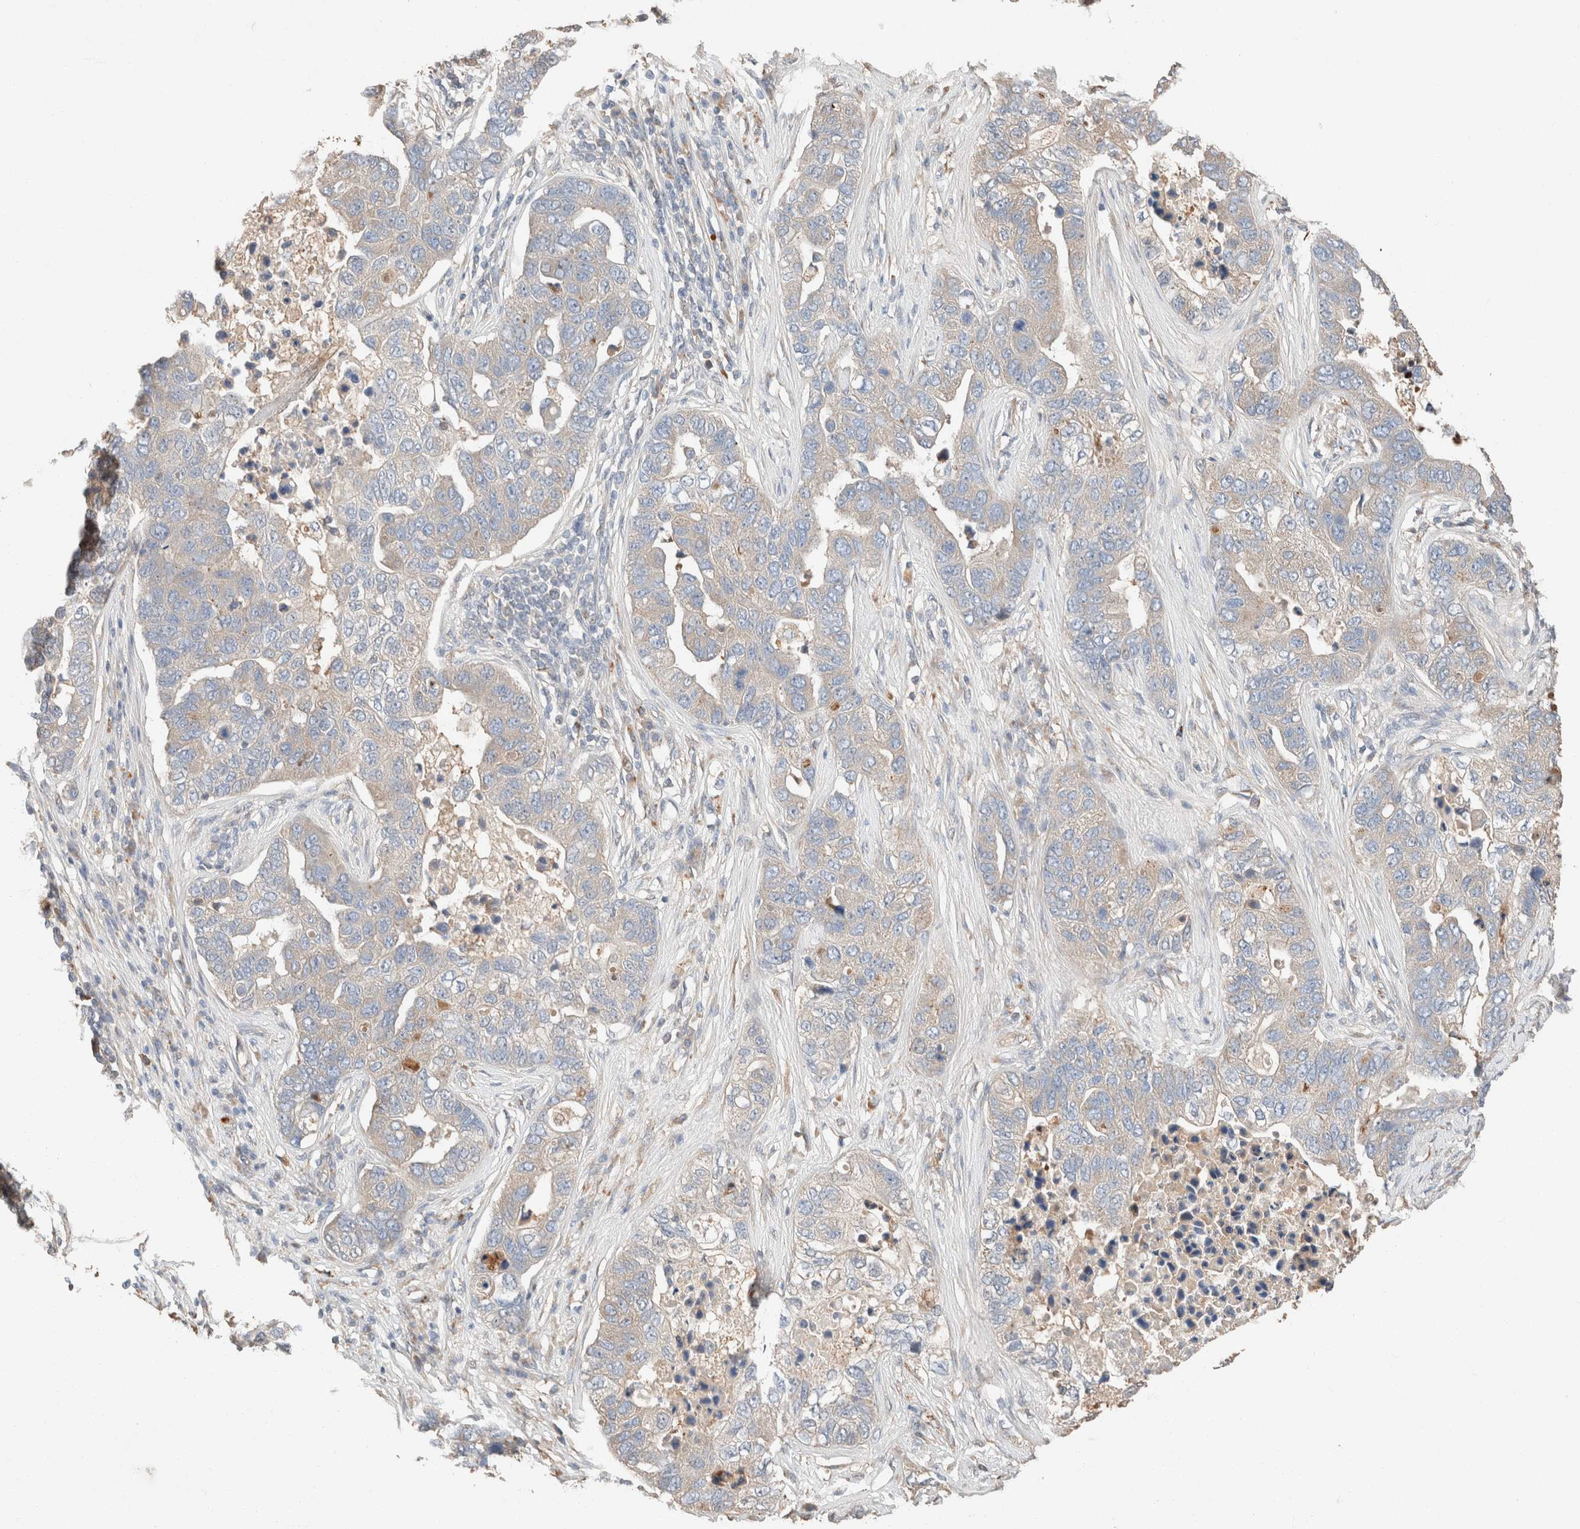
{"staining": {"intensity": "weak", "quantity": "<25%", "location": "cytoplasmic/membranous"}, "tissue": "pancreatic cancer", "cell_type": "Tumor cells", "image_type": "cancer", "snomed": [{"axis": "morphology", "description": "Adenocarcinoma, NOS"}, {"axis": "topography", "description": "Pancreas"}], "caption": "DAB (3,3'-diaminobenzidine) immunohistochemical staining of pancreatic cancer (adenocarcinoma) demonstrates no significant expression in tumor cells. (Brightfield microscopy of DAB (3,3'-diaminobenzidine) immunohistochemistry (IHC) at high magnification).", "gene": "TUBD1", "patient": {"sex": "female", "age": 61}}